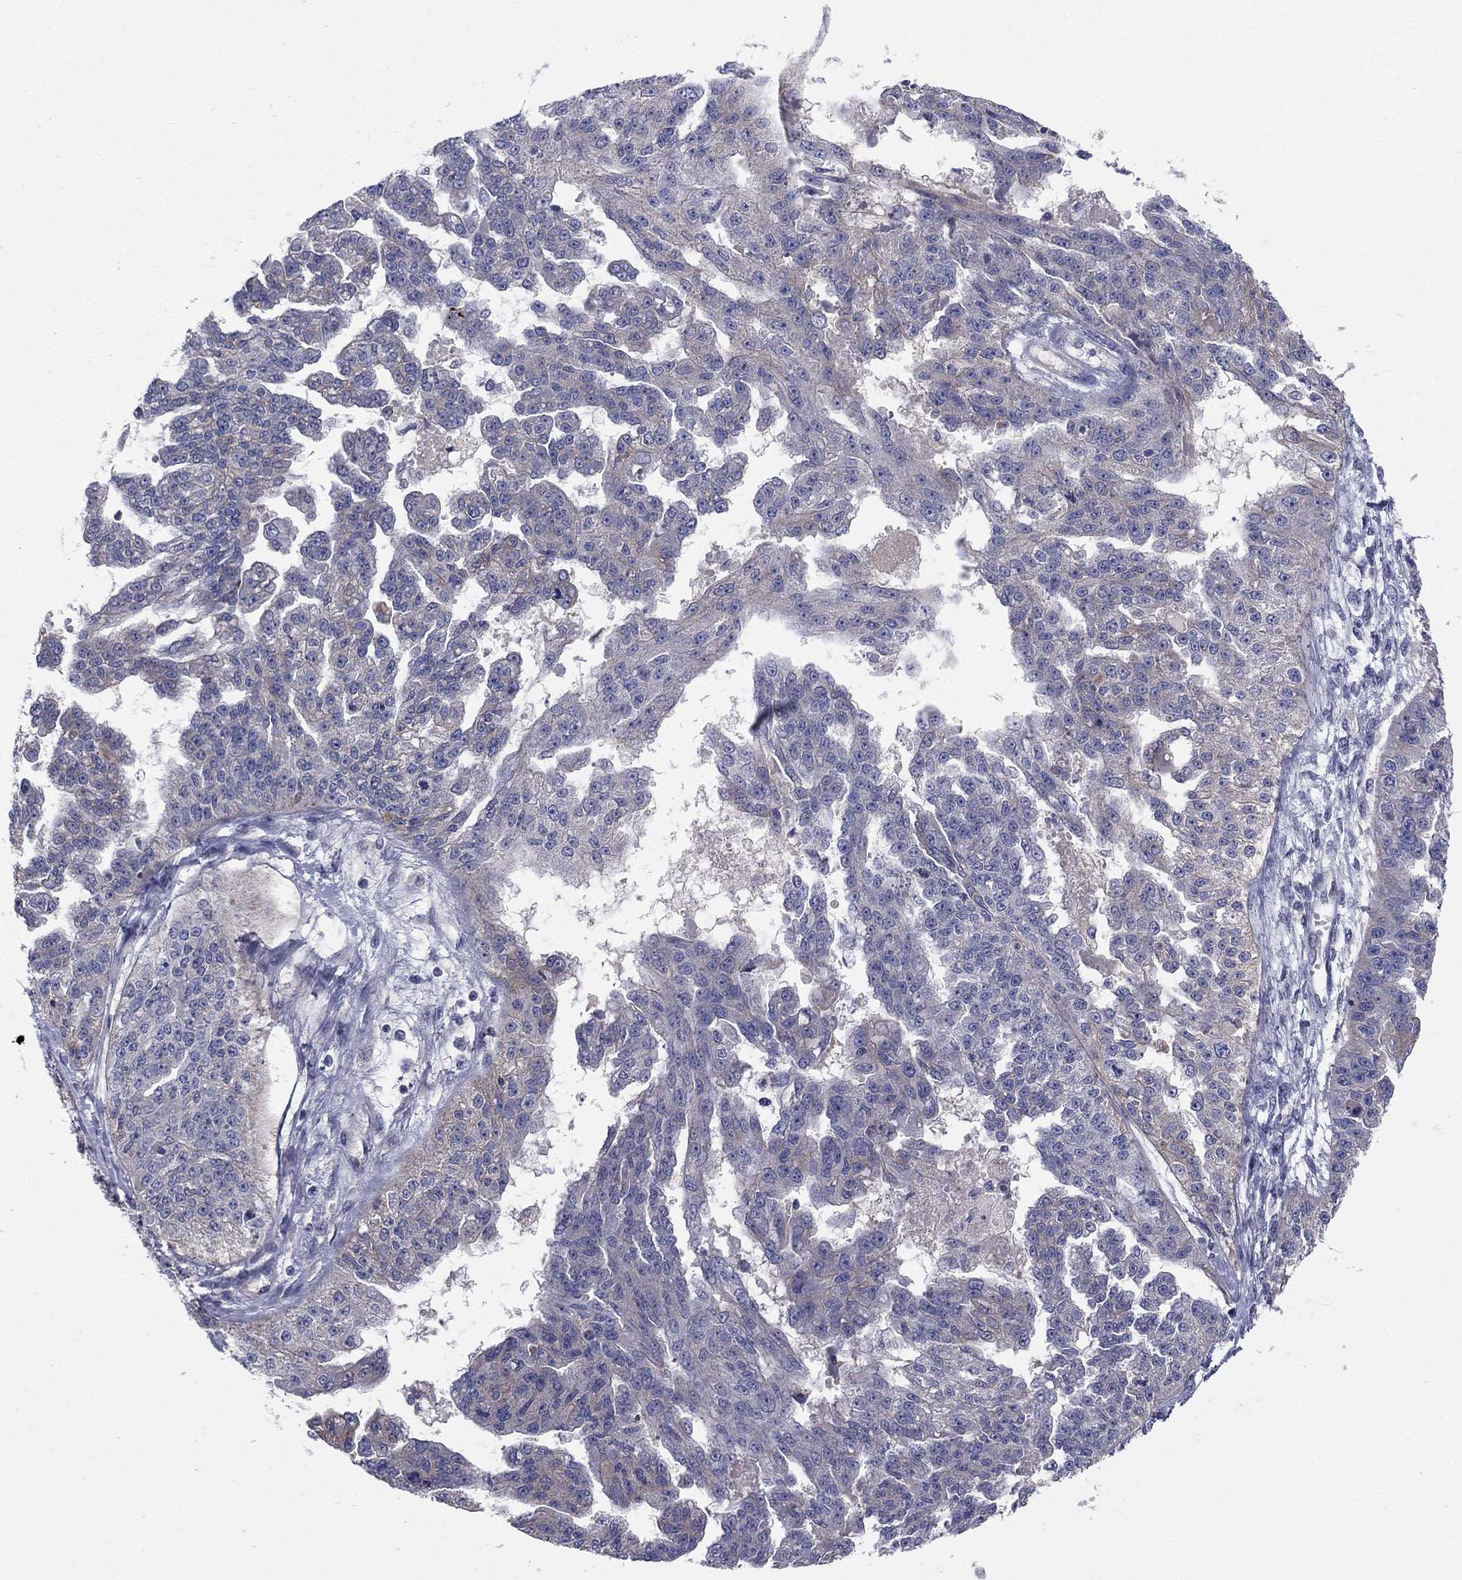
{"staining": {"intensity": "negative", "quantity": "none", "location": "none"}, "tissue": "ovarian cancer", "cell_type": "Tumor cells", "image_type": "cancer", "snomed": [{"axis": "morphology", "description": "Cystadenocarcinoma, serous, NOS"}, {"axis": "topography", "description": "Ovary"}], "caption": "An immunohistochemistry (IHC) photomicrograph of ovarian serous cystadenocarcinoma is shown. There is no staining in tumor cells of ovarian serous cystadenocarcinoma.", "gene": "EMP2", "patient": {"sex": "female", "age": 58}}